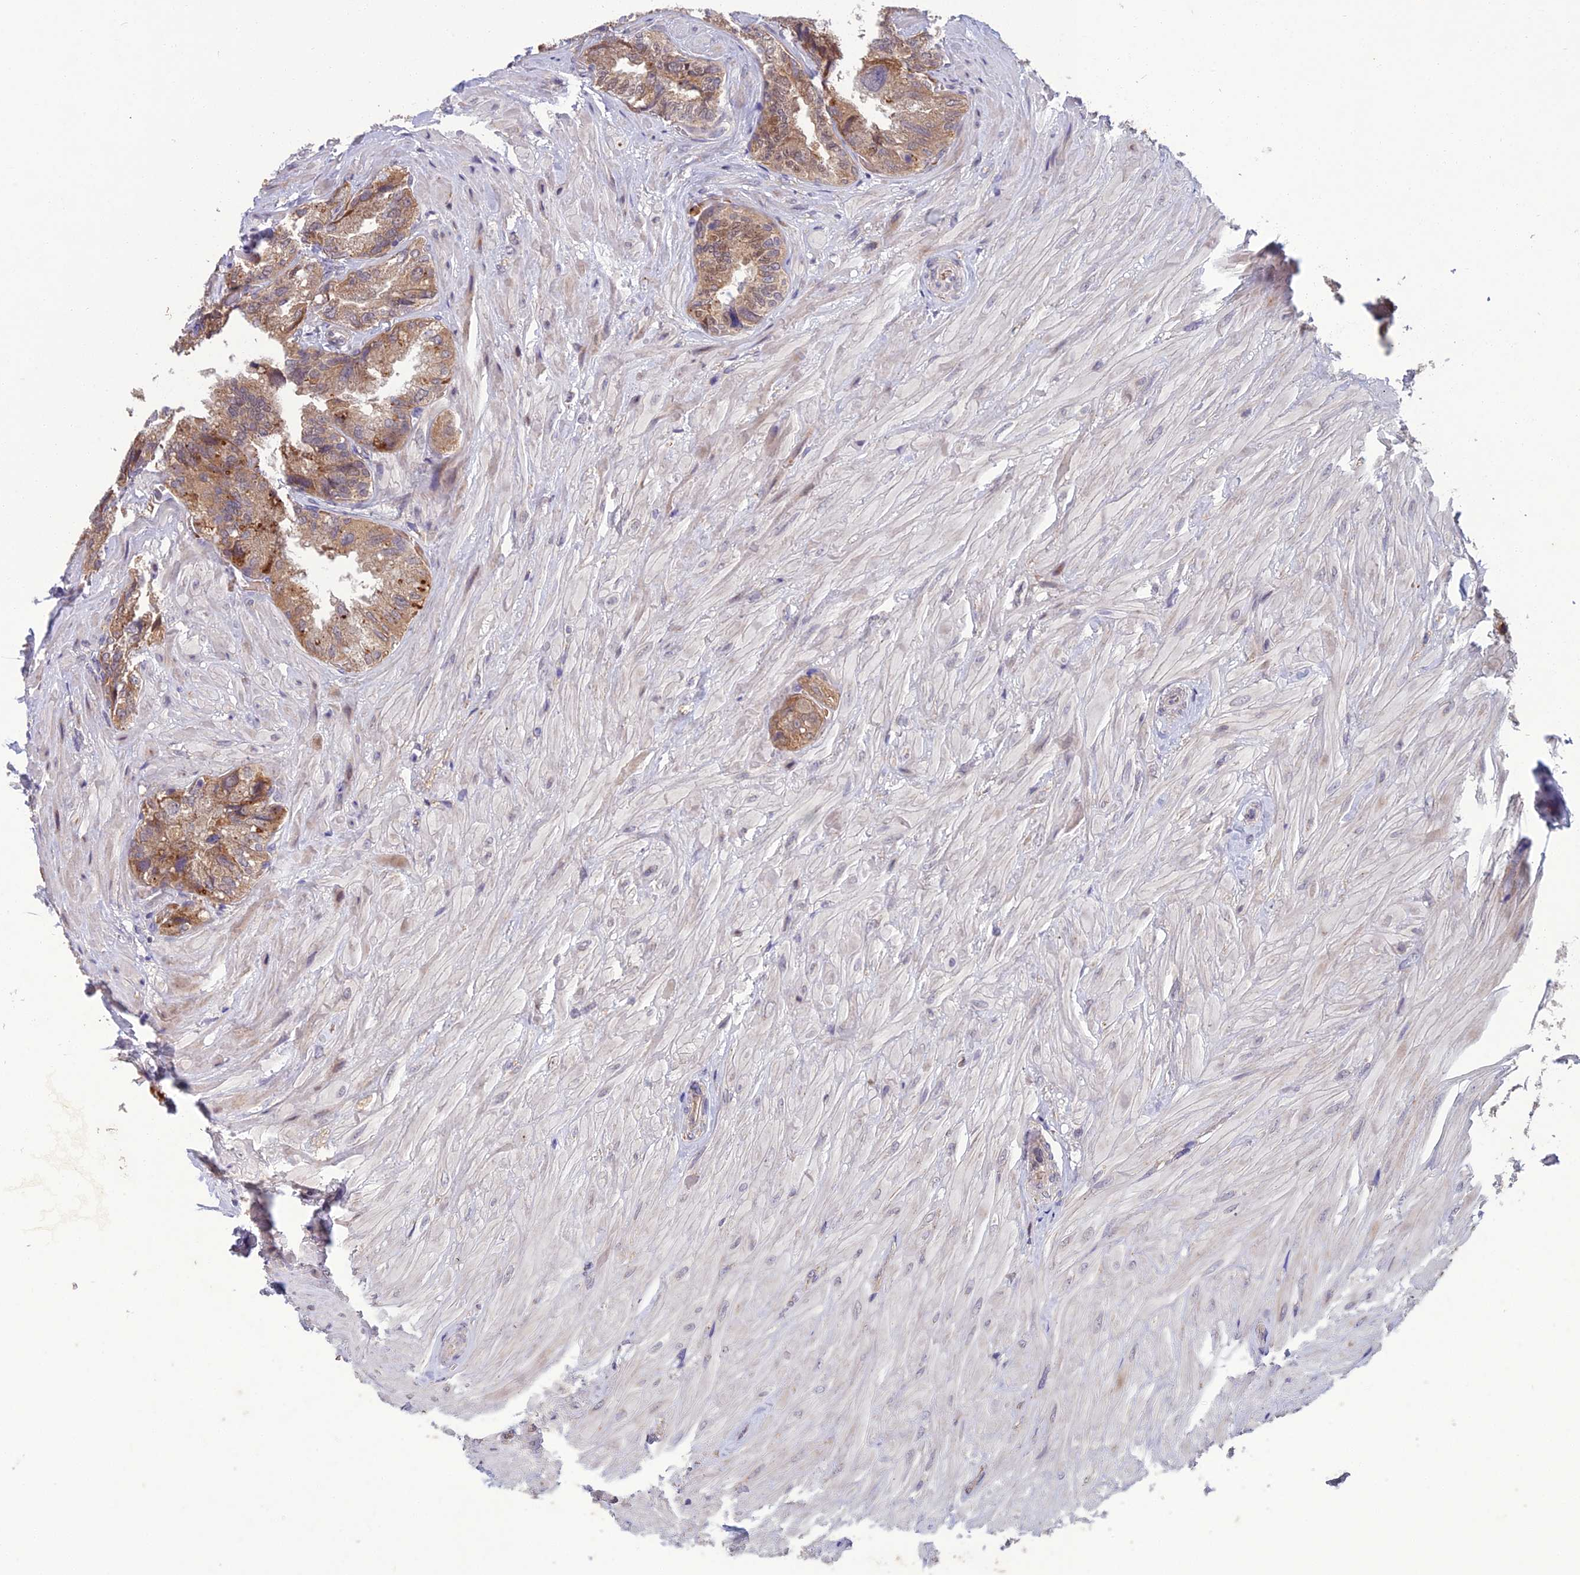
{"staining": {"intensity": "moderate", "quantity": ">75%", "location": "cytoplasmic/membranous,nuclear"}, "tissue": "seminal vesicle", "cell_type": "Glandular cells", "image_type": "normal", "snomed": [{"axis": "morphology", "description": "Normal tissue, NOS"}, {"axis": "topography", "description": "Prostate and seminal vesicle, NOS"}, {"axis": "topography", "description": "Prostate"}, {"axis": "topography", "description": "Seminal veicle"}], "caption": "Protein analysis of normal seminal vesicle exhibits moderate cytoplasmic/membranous,nuclear staining in about >75% of glandular cells.", "gene": "GIPC1", "patient": {"sex": "male", "age": 67}}